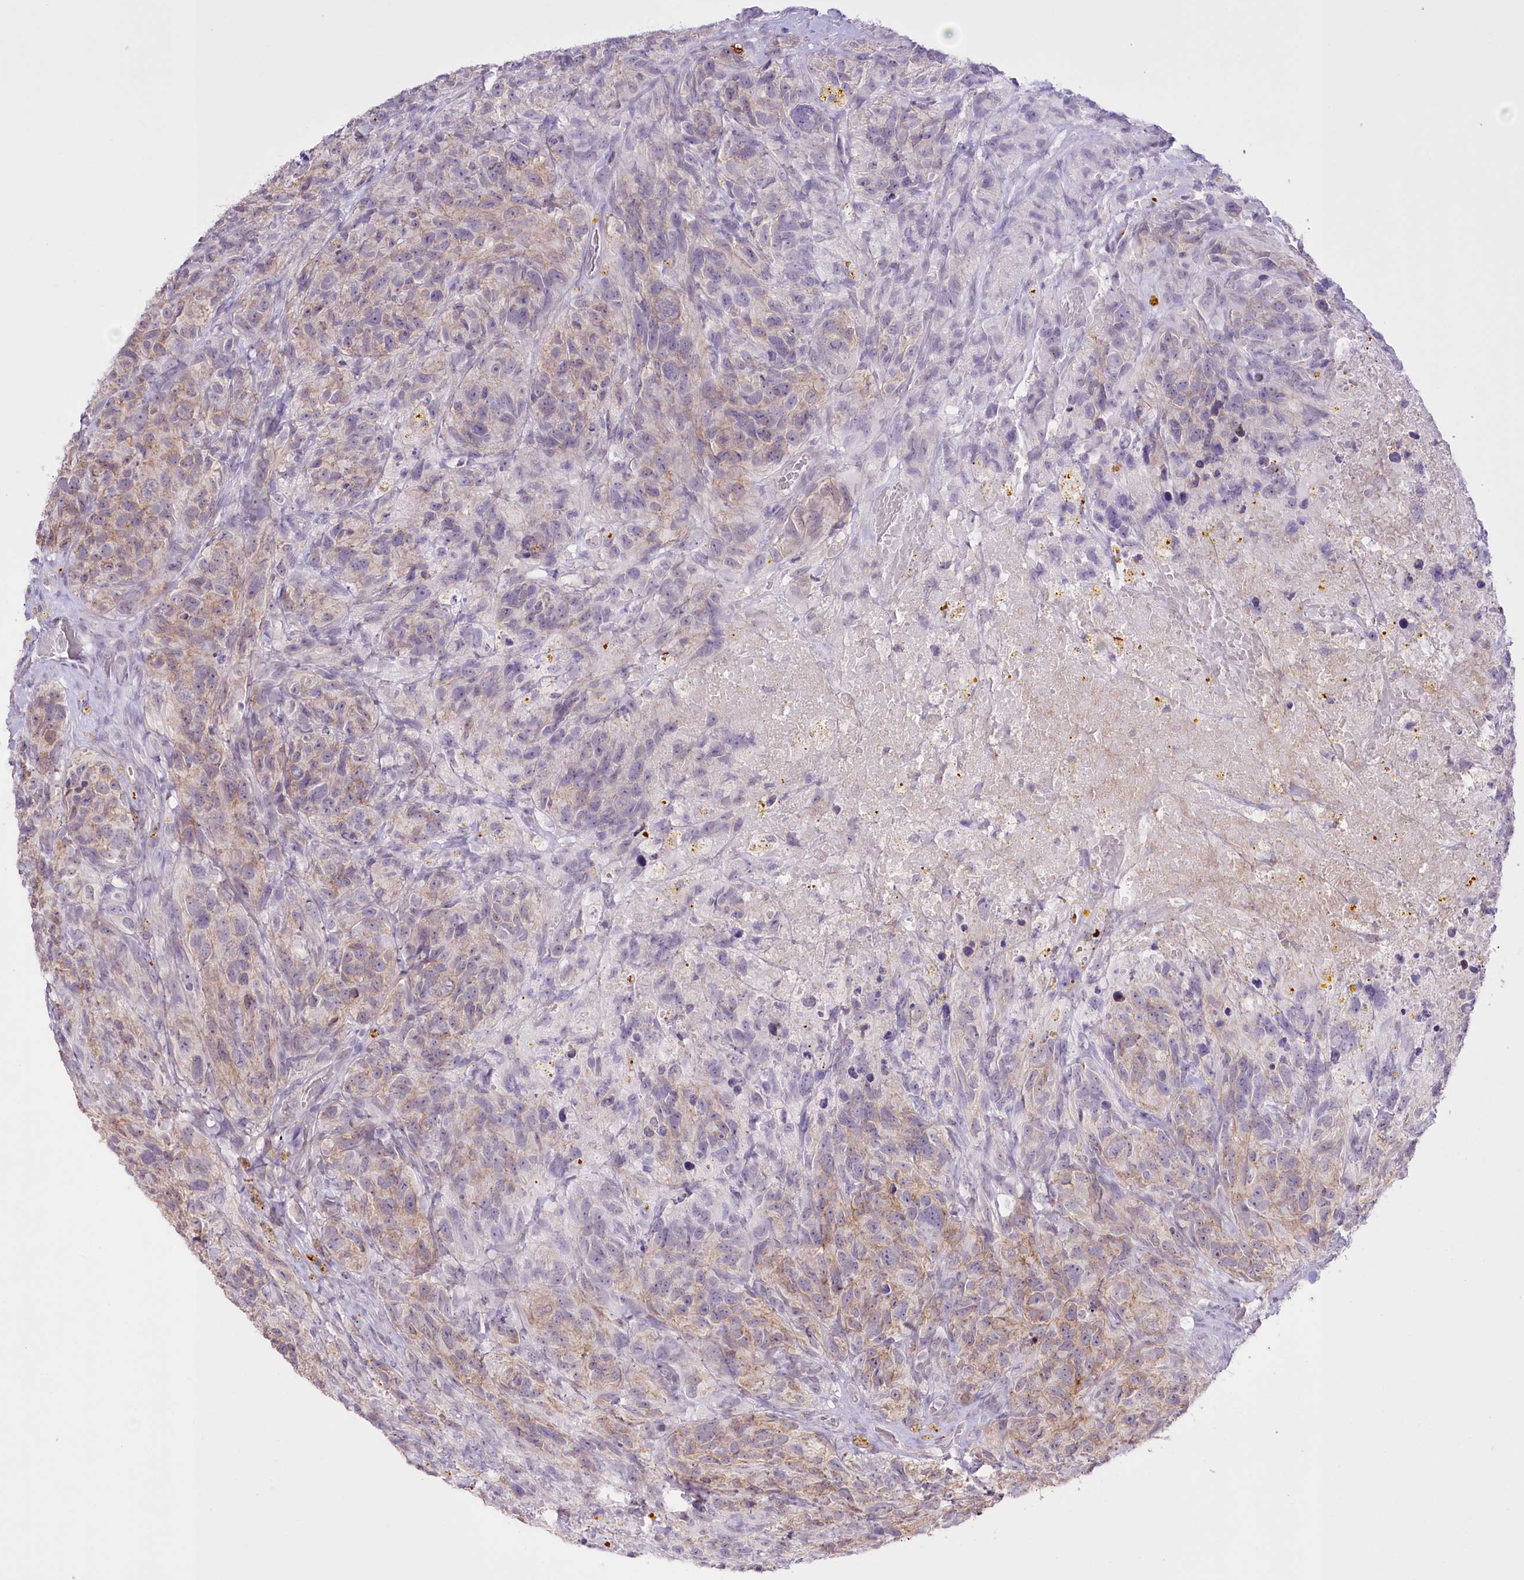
{"staining": {"intensity": "weak", "quantity": "<25%", "location": "cytoplasmic/membranous"}, "tissue": "glioma", "cell_type": "Tumor cells", "image_type": "cancer", "snomed": [{"axis": "morphology", "description": "Glioma, malignant, High grade"}, {"axis": "topography", "description": "Brain"}], "caption": "Immunohistochemistry photomicrograph of neoplastic tissue: high-grade glioma (malignant) stained with DAB (3,3'-diaminobenzidine) demonstrates no significant protein staining in tumor cells. The staining is performed using DAB brown chromogen with nuclei counter-stained in using hematoxylin.", "gene": "SLC39A10", "patient": {"sex": "male", "age": 69}}